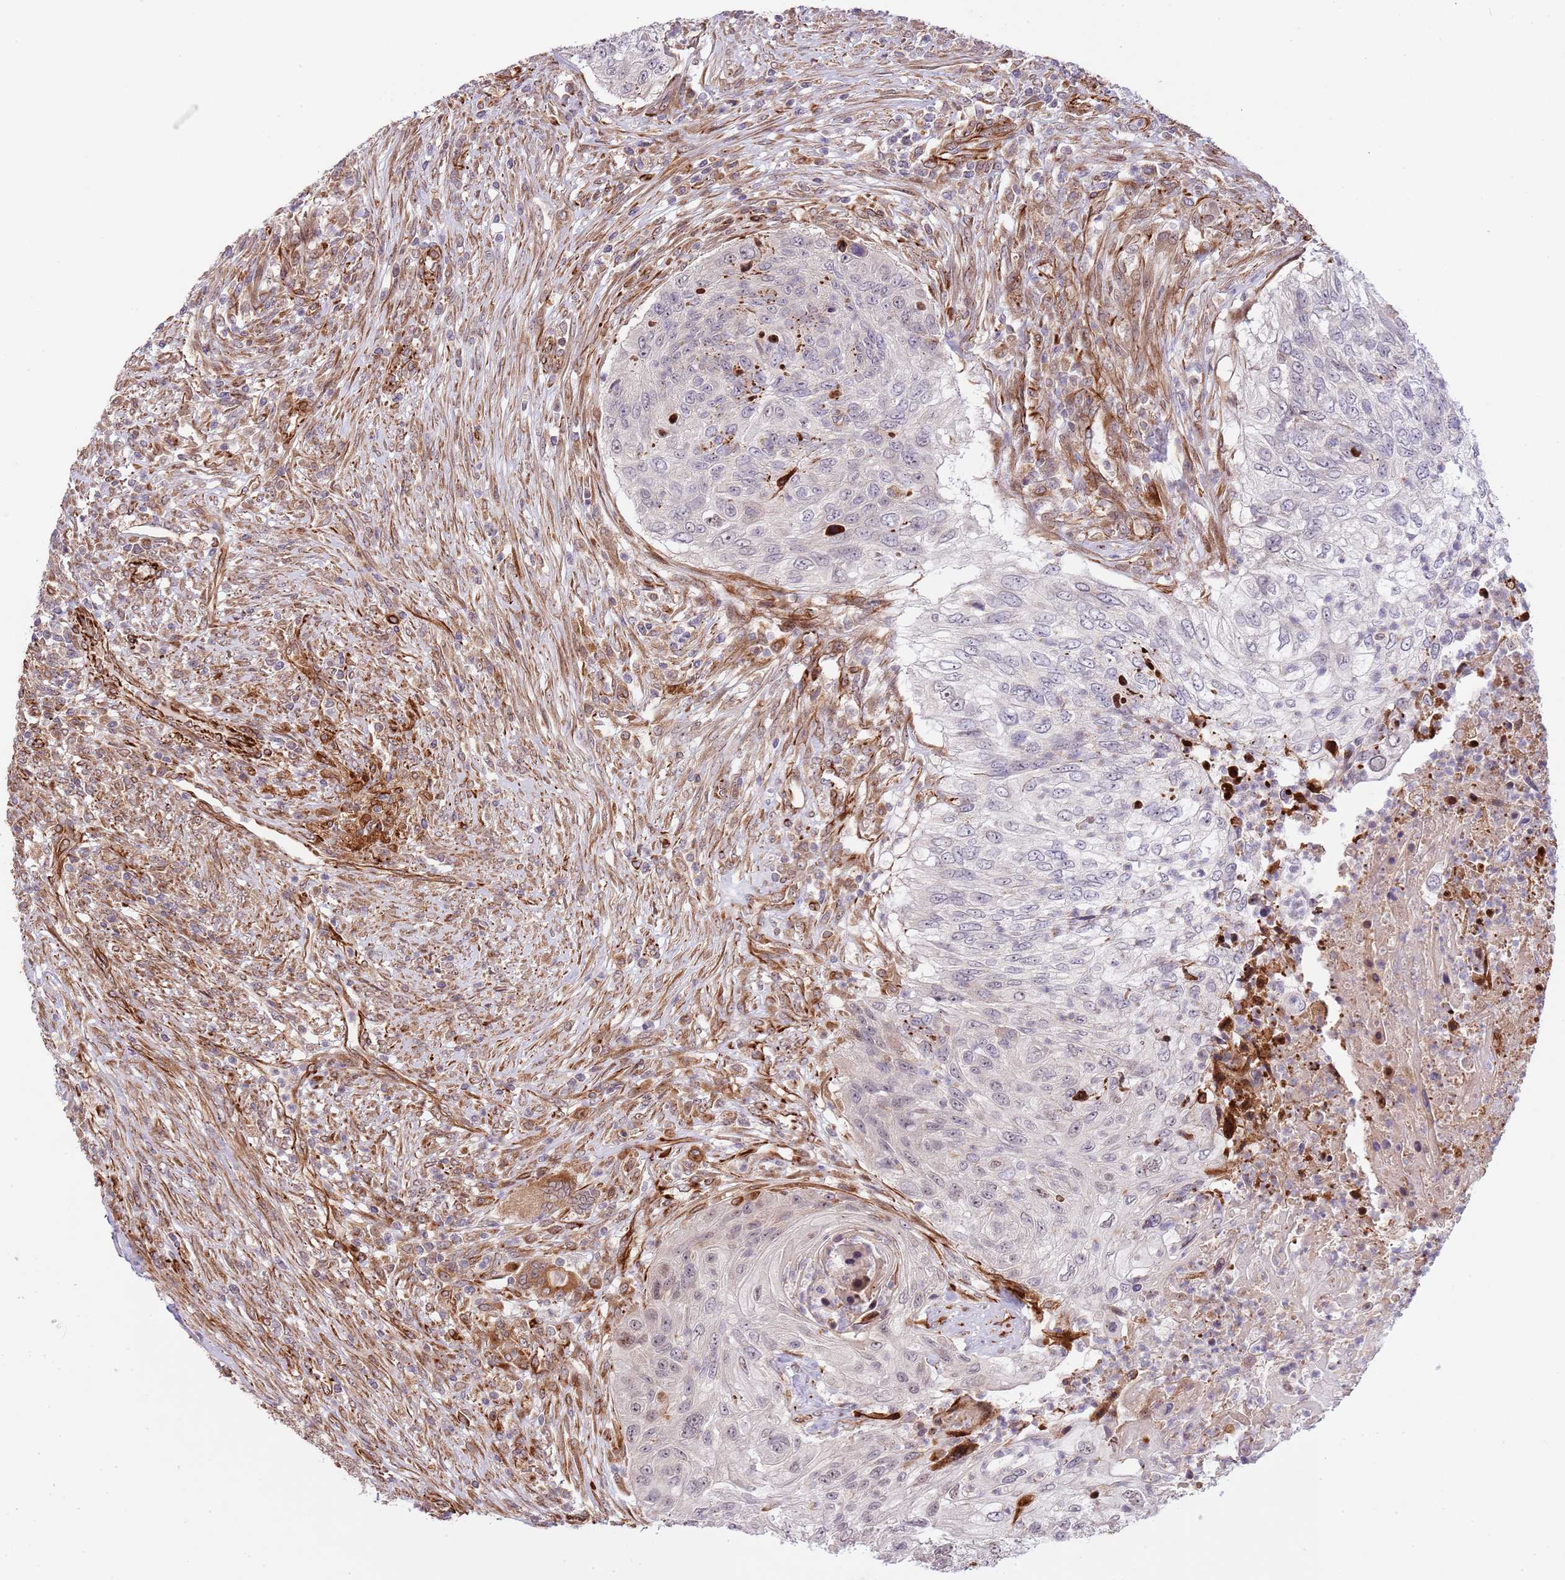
{"staining": {"intensity": "weak", "quantity": "<25%", "location": "cytoplasmic/membranous"}, "tissue": "urothelial cancer", "cell_type": "Tumor cells", "image_type": "cancer", "snomed": [{"axis": "morphology", "description": "Urothelial carcinoma, High grade"}, {"axis": "topography", "description": "Urinary bladder"}], "caption": "Immunohistochemistry (IHC) histopathology image of human urothelial cancer stained for a protein (brown), which exhibits no positivity in tumor cells.", "gene": "NEK3", "patient": {"sex": "female", "age": 60}}